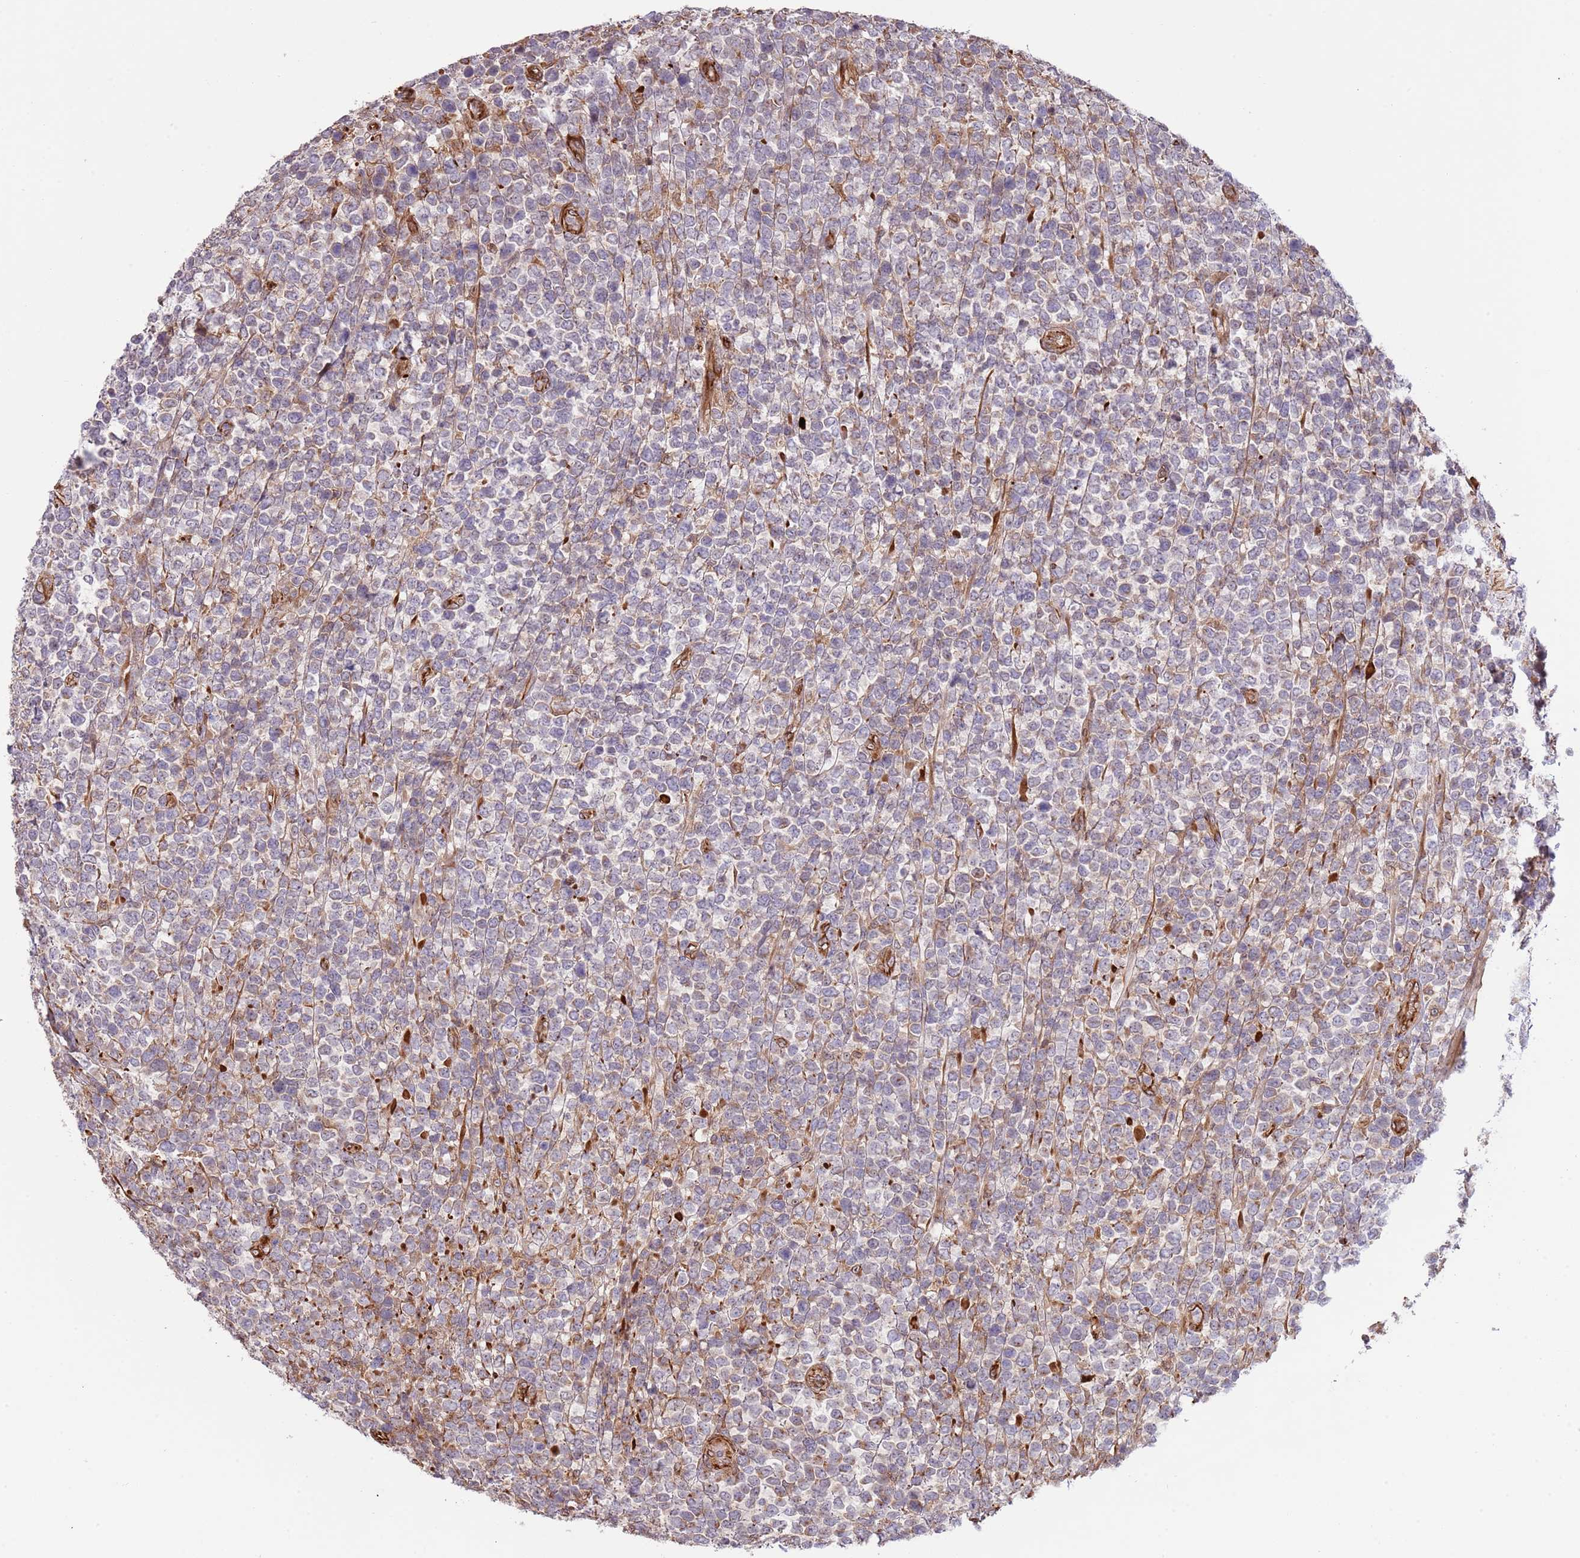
{"staining": {"intensity": "negative", "quantity": "none", "location": "none"}, "tissue": "lymphoma", "cell_type": "Tumor cells", "image_type": "cancer", "snomed": [{"axis": "morphology", "description": "Malignant lymphoma, non-Hodgkin's type, High grade"}, {"axis": "topography", "description": "Soft tissue"}], "caption": "Immunohistochemical staining of human lymphoma reveals no significant expression in tumor cells.", "gene": "NEK3", "patient": {"sex": "female", "age": 56}}